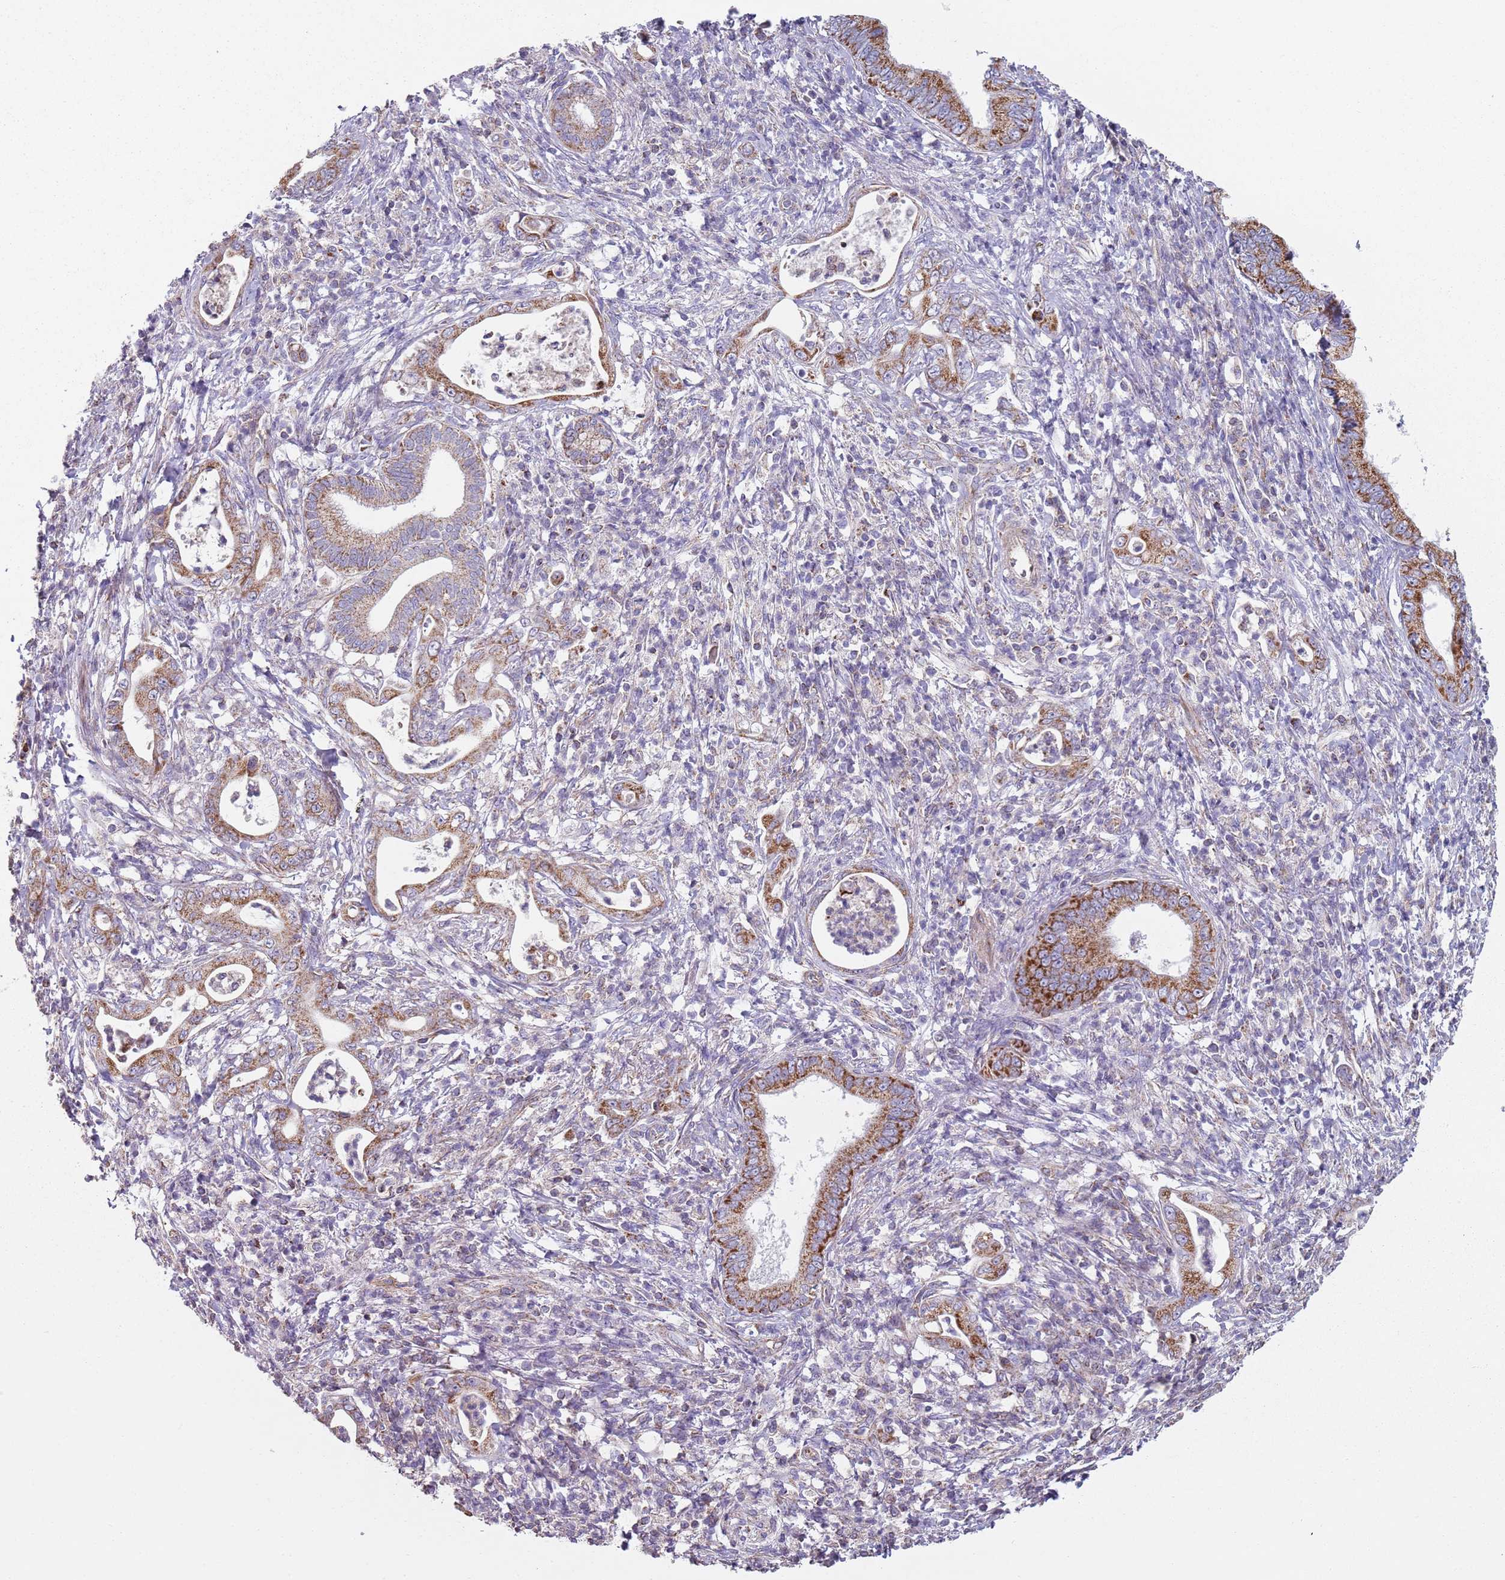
{"staining": {"intensity": "moderate", "quantity": ">75%", "location": "cytoplasmic/membranous"}, "tissue": "pancreatic cancer", "cell_type": "Tumor cells", "image_type": "cancer", "snomed": [{"axis": "morphology", "description": "Normal tissue, NOS"}, {"axis": "morphology", "description": "Adenocarcinoma, NOS"}, {"axis": "topography", "description": "Pancreas"}], "caption": "An IHC image of neoplastic tissue is shown. Protein staining in brown labels moderate cytoplasmic/membranous positivity in pancreatic adenocarcinoma within tumor cells. (brown staining indicates protein expression, while blue staining denotes nuclei).", "gene": "GAS8", "patient": {"sex": "female", "age": 55}}